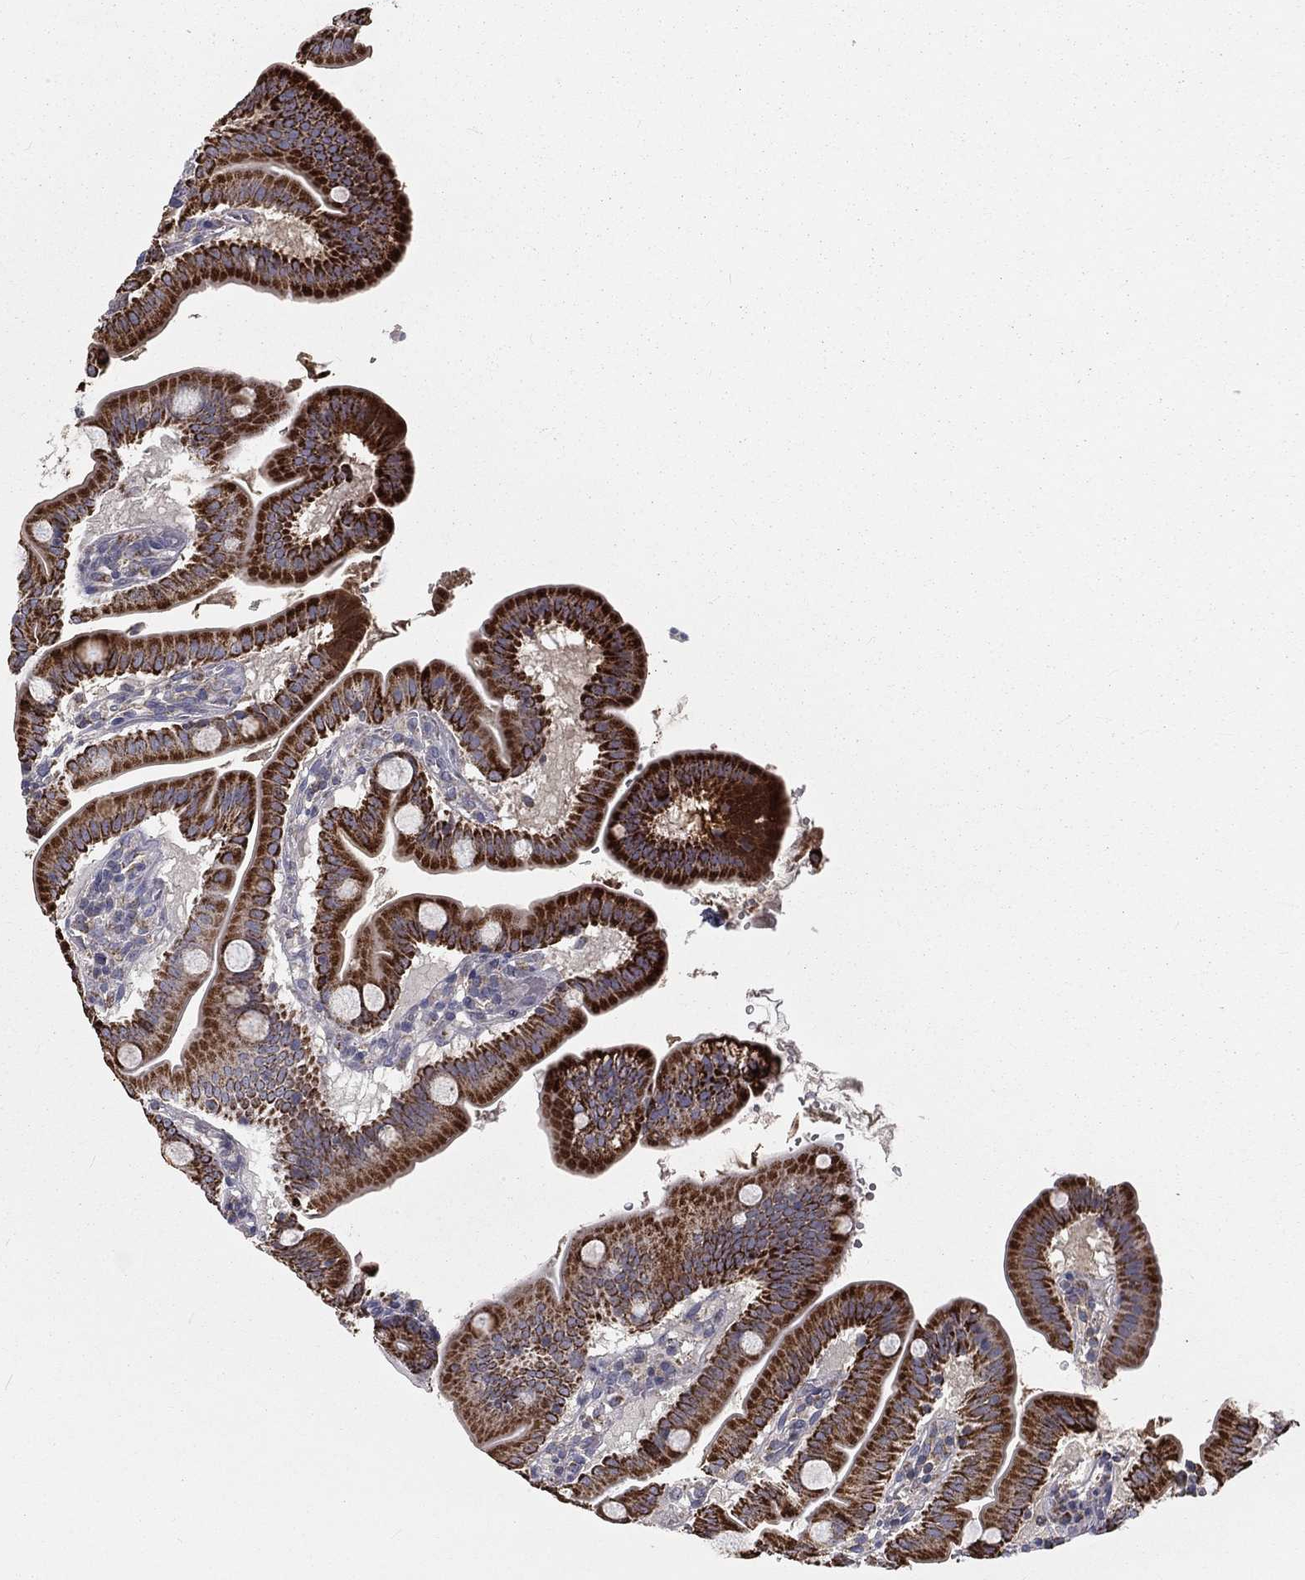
{"staining": {"intensity": "strong", "quantity": ">75%", "location": "cytoplasmic/membranous"}, "tissue": "duodenum", "cell_type": "Glandular cells", "image_type": "normal", "snomed": [{"axis": "morphology", "description": "Normal tissue, NOS"}, {"axis": "topography", "description": "Duodenum"}], "caption": "DAB (3,3'-diaminobenzidine) immunohistochemical staining of benign duodenum shows strong cytoplasmic/membranous protein positivity in approximately >75% of glandular cells.", "gene": "HADH", "patient": {"sex": "male", "age": 59}}